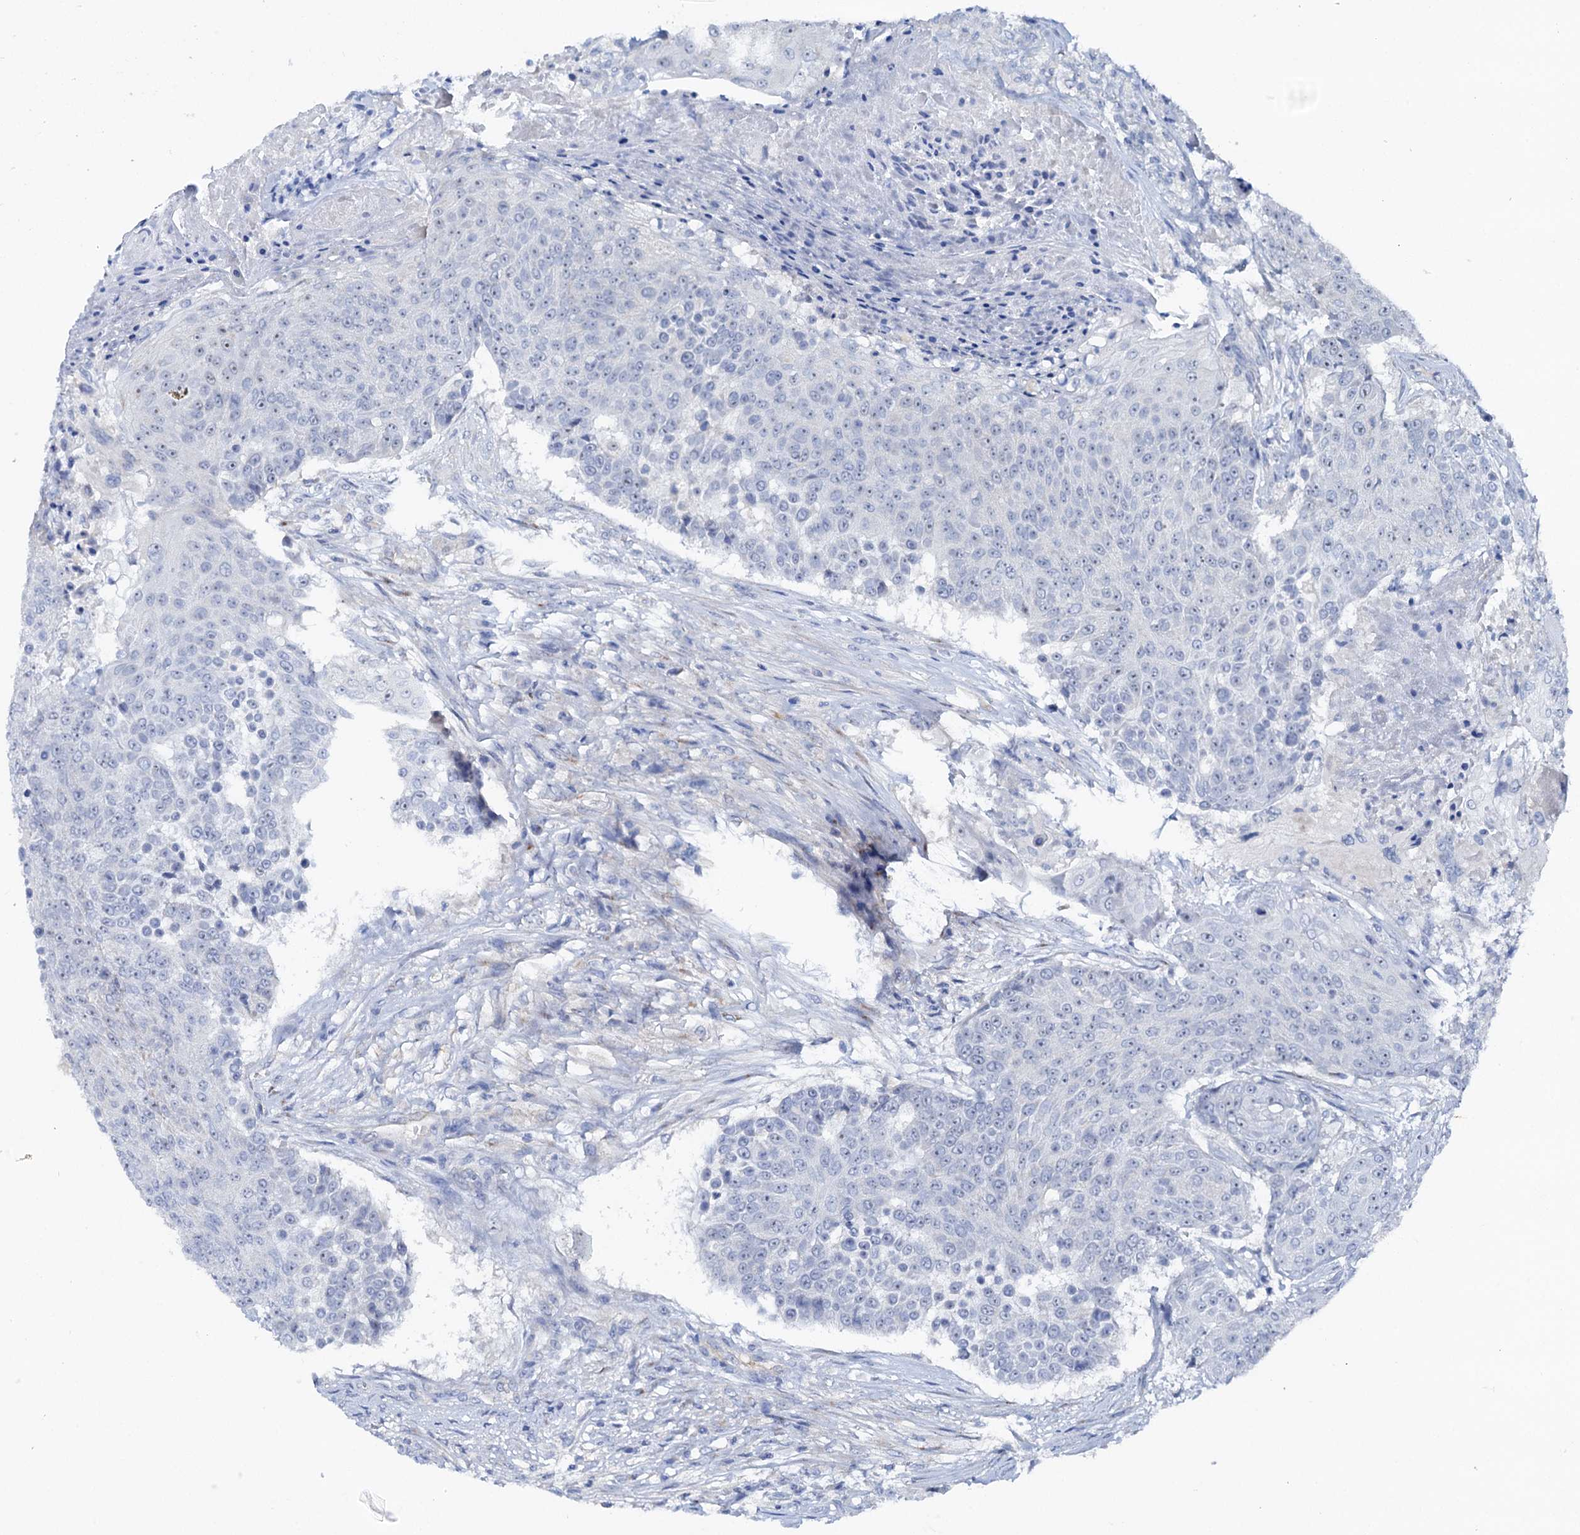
{"staining": {"intensity": "negative", "quantity": "none", "location": "none"}, "tissue": "urothelial cancer", "cell_type": "Tumor cells", "image_type": "cancer", "snomed": [{"axis": "morphology", "description": "Urothelial carcinoma, High grade"}, {"axis": "topography", "description": "Urinary bladder"}], "caption": "A histopathology image of urothelial carcinoma (high-grade) stained for a protein demonstrates no brown staining in tumor cells. Brightfield microscopy of immunohistochemistry stained with DAB (brown) and hematoxylin (blue), captured at high magnification.", "gene": "SHROOM1", "patient": {"sex": "female", "age": 63}}